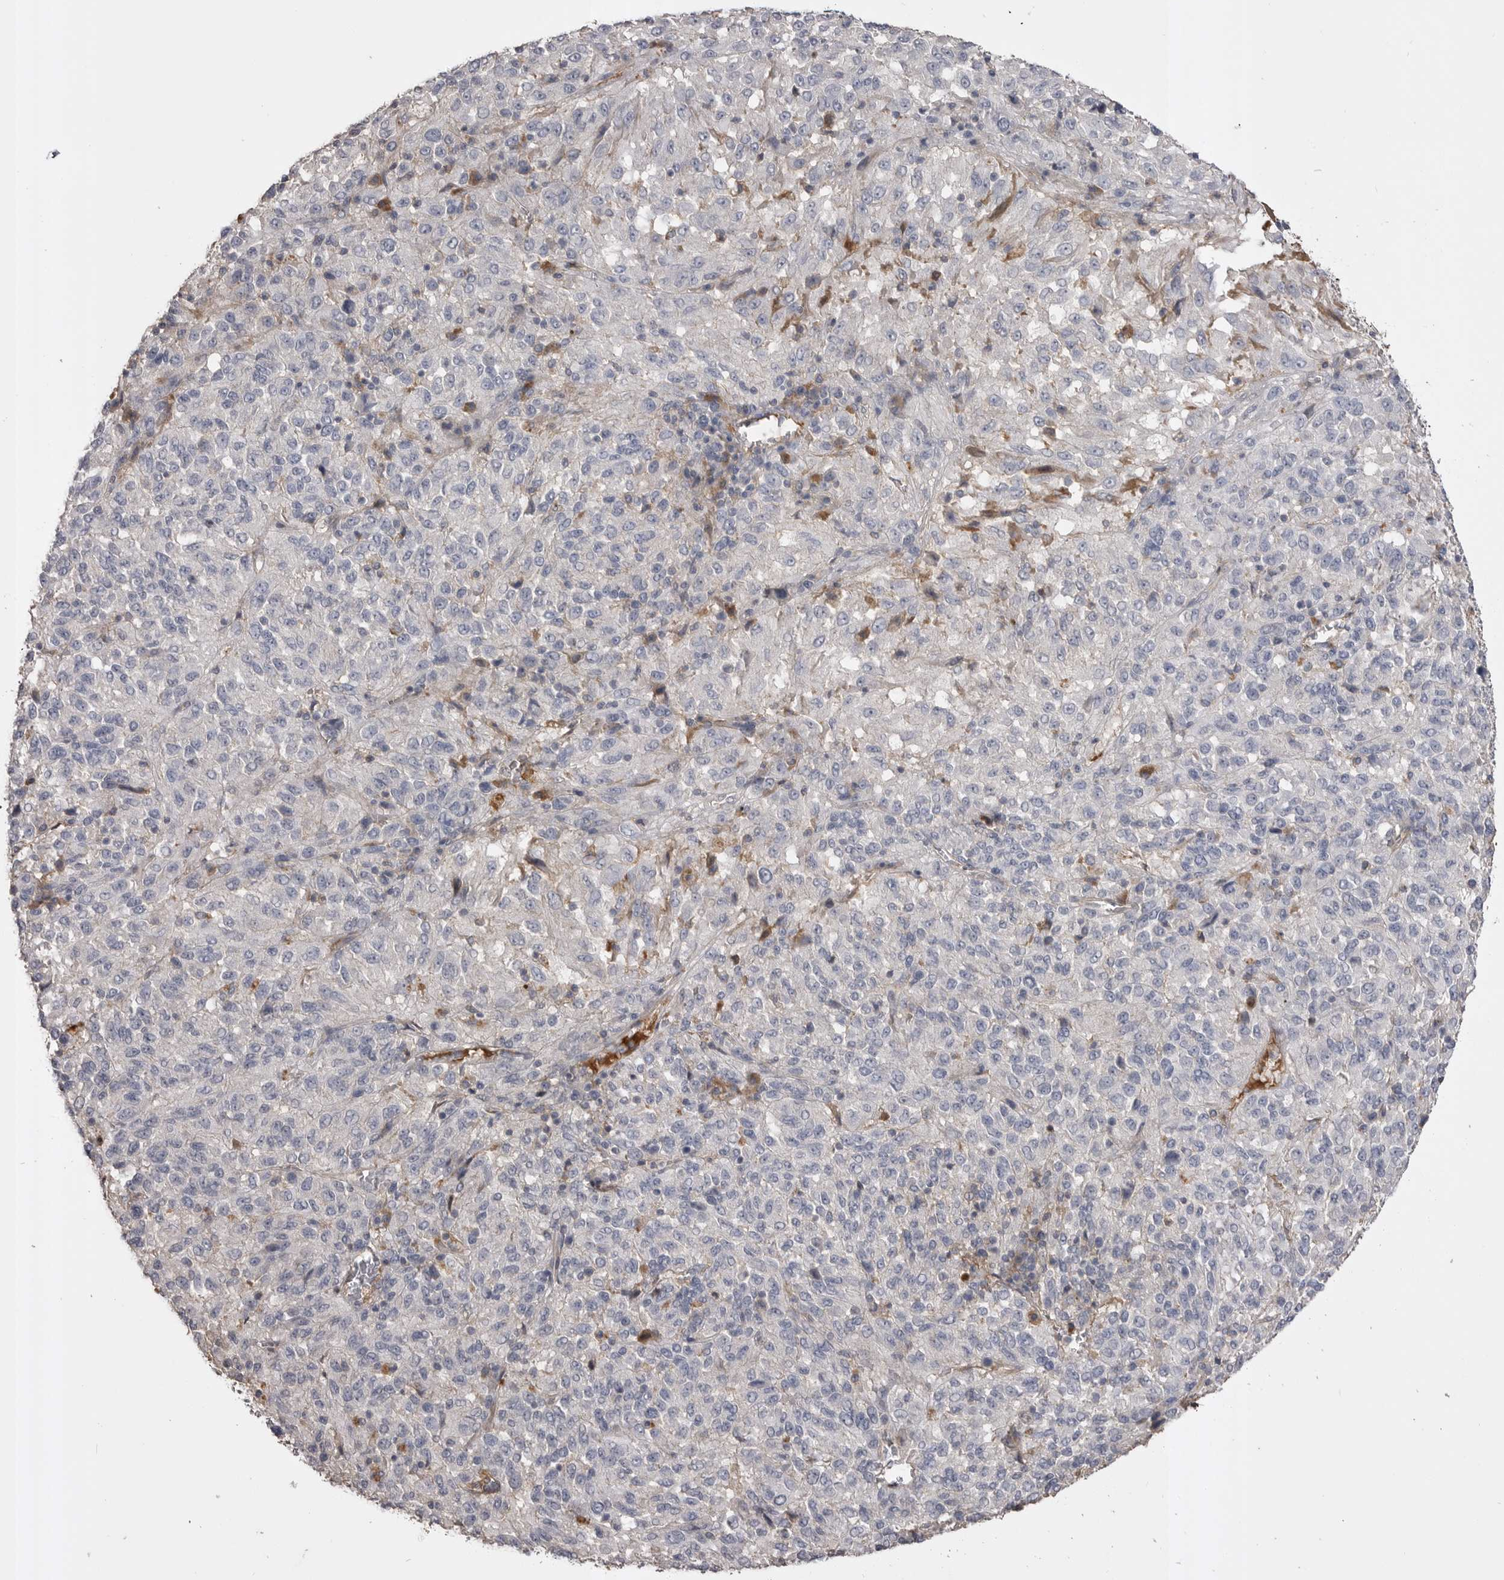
{"staining": {"intensity": "negative", "quantity": "none", "location": "none"}, "tissue": "melanoma", "cell_type": "Tumor cells", "image_type": "cancer", "snomed": [{"axis": "morphology", "description": "Malignant melanoma, Metastatic site"}, {"axis": "topography", "description": "Lung"}], "caption": "A histopathology image of human melanoma is negative for staining in tumor cells.", "gene": "AHSG", "patient": {"sex": "male", "age": 64}}